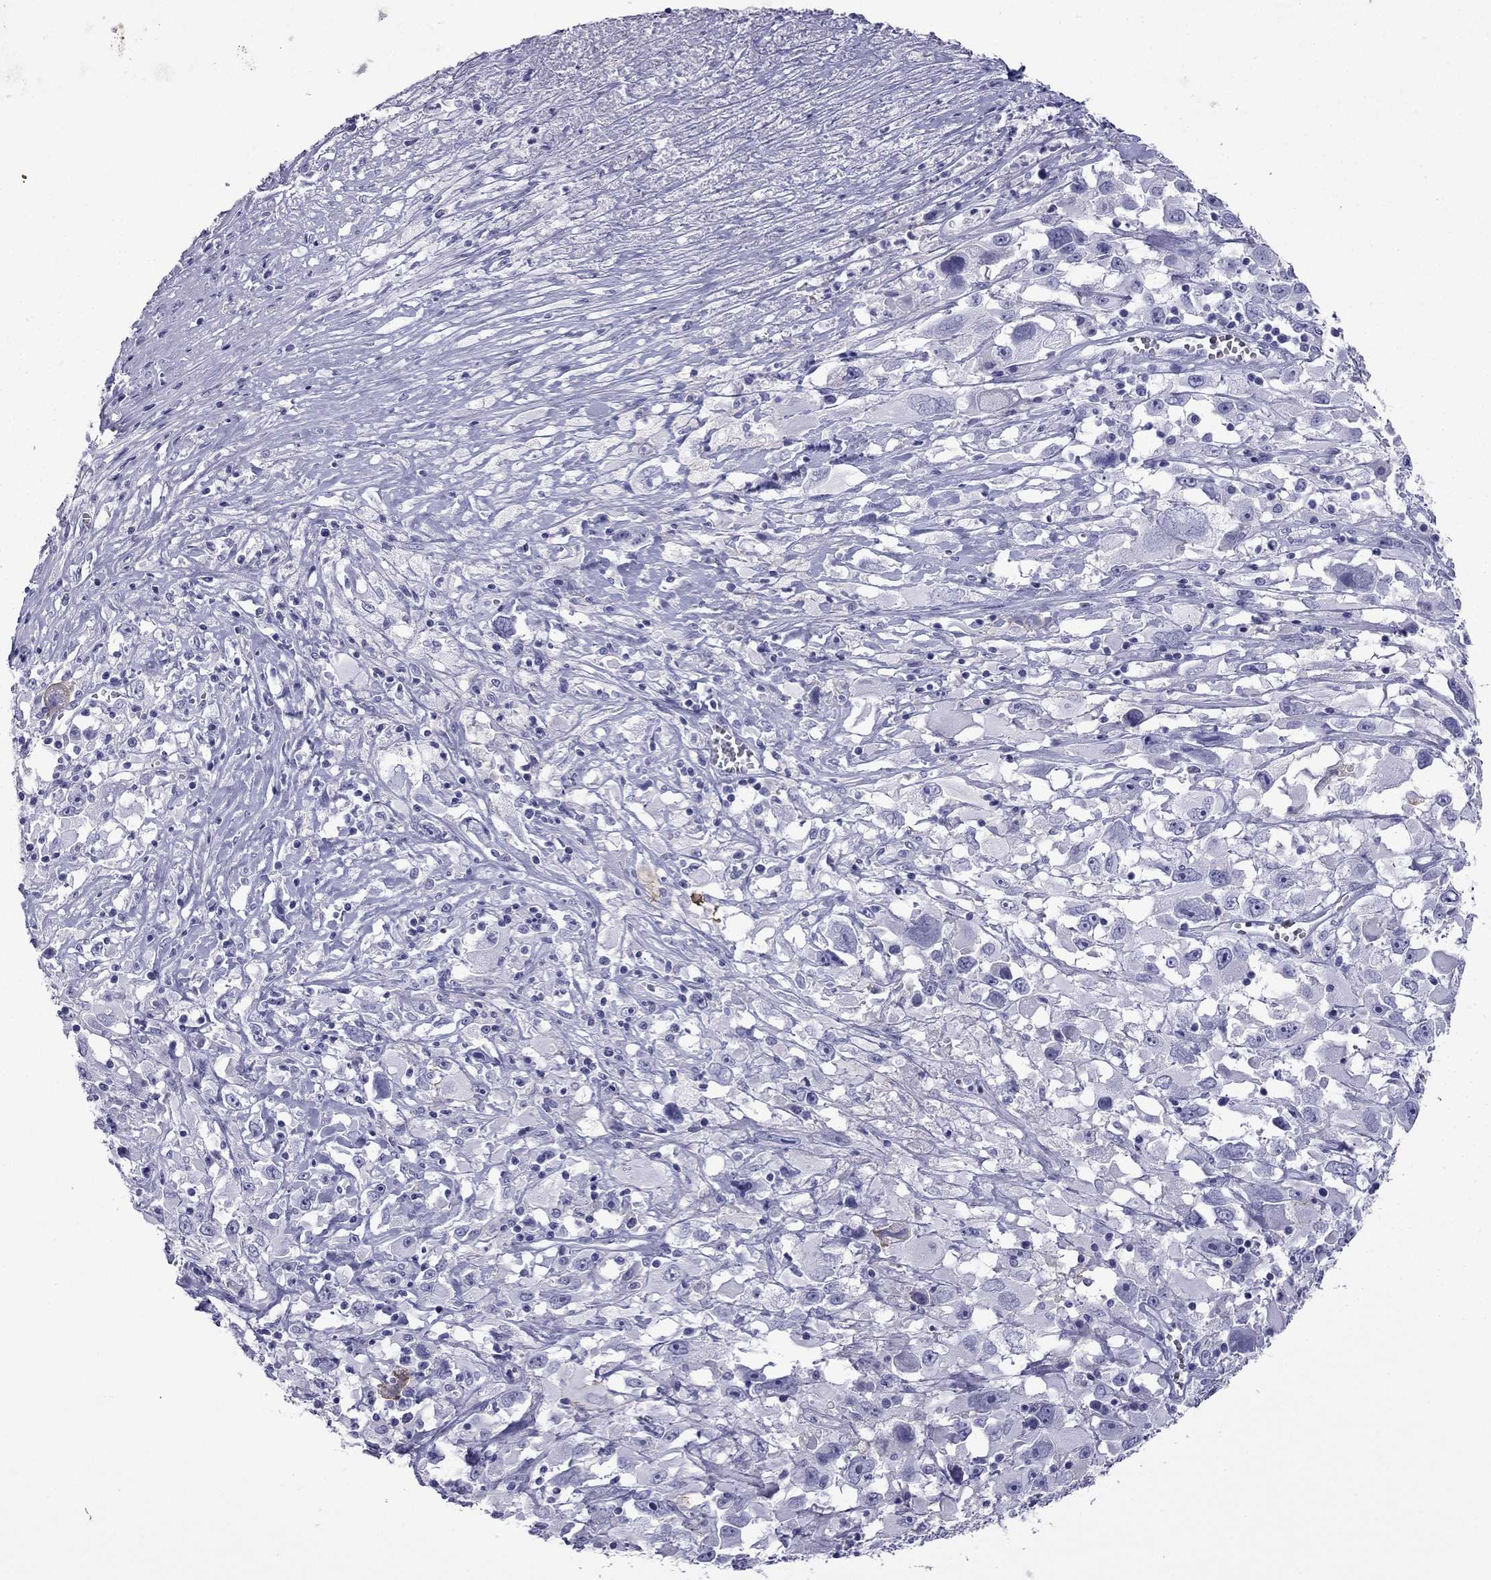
{"staining": {"intensity": "negative", "quantity": "none", "location": "none"}, "tissue": "melanoma", "cell_type": "Tumor cells", "image_type": "cancer", "snomed": [{"axis": "morphology", "description": "Malignant melanoma, Metastatic site"}, {"axis": "topography", "description": "Soft tissue"}], "caption": "There is no significant staining in tumor cells of melanoma. Brightfield microscopy of immunohistochemistry (IHC) stained with DAB (brown) and hematoxylin (blue), captured at high magnification.", "gene": "GJA8", "patient": {"sex": "male", "age": 50}}